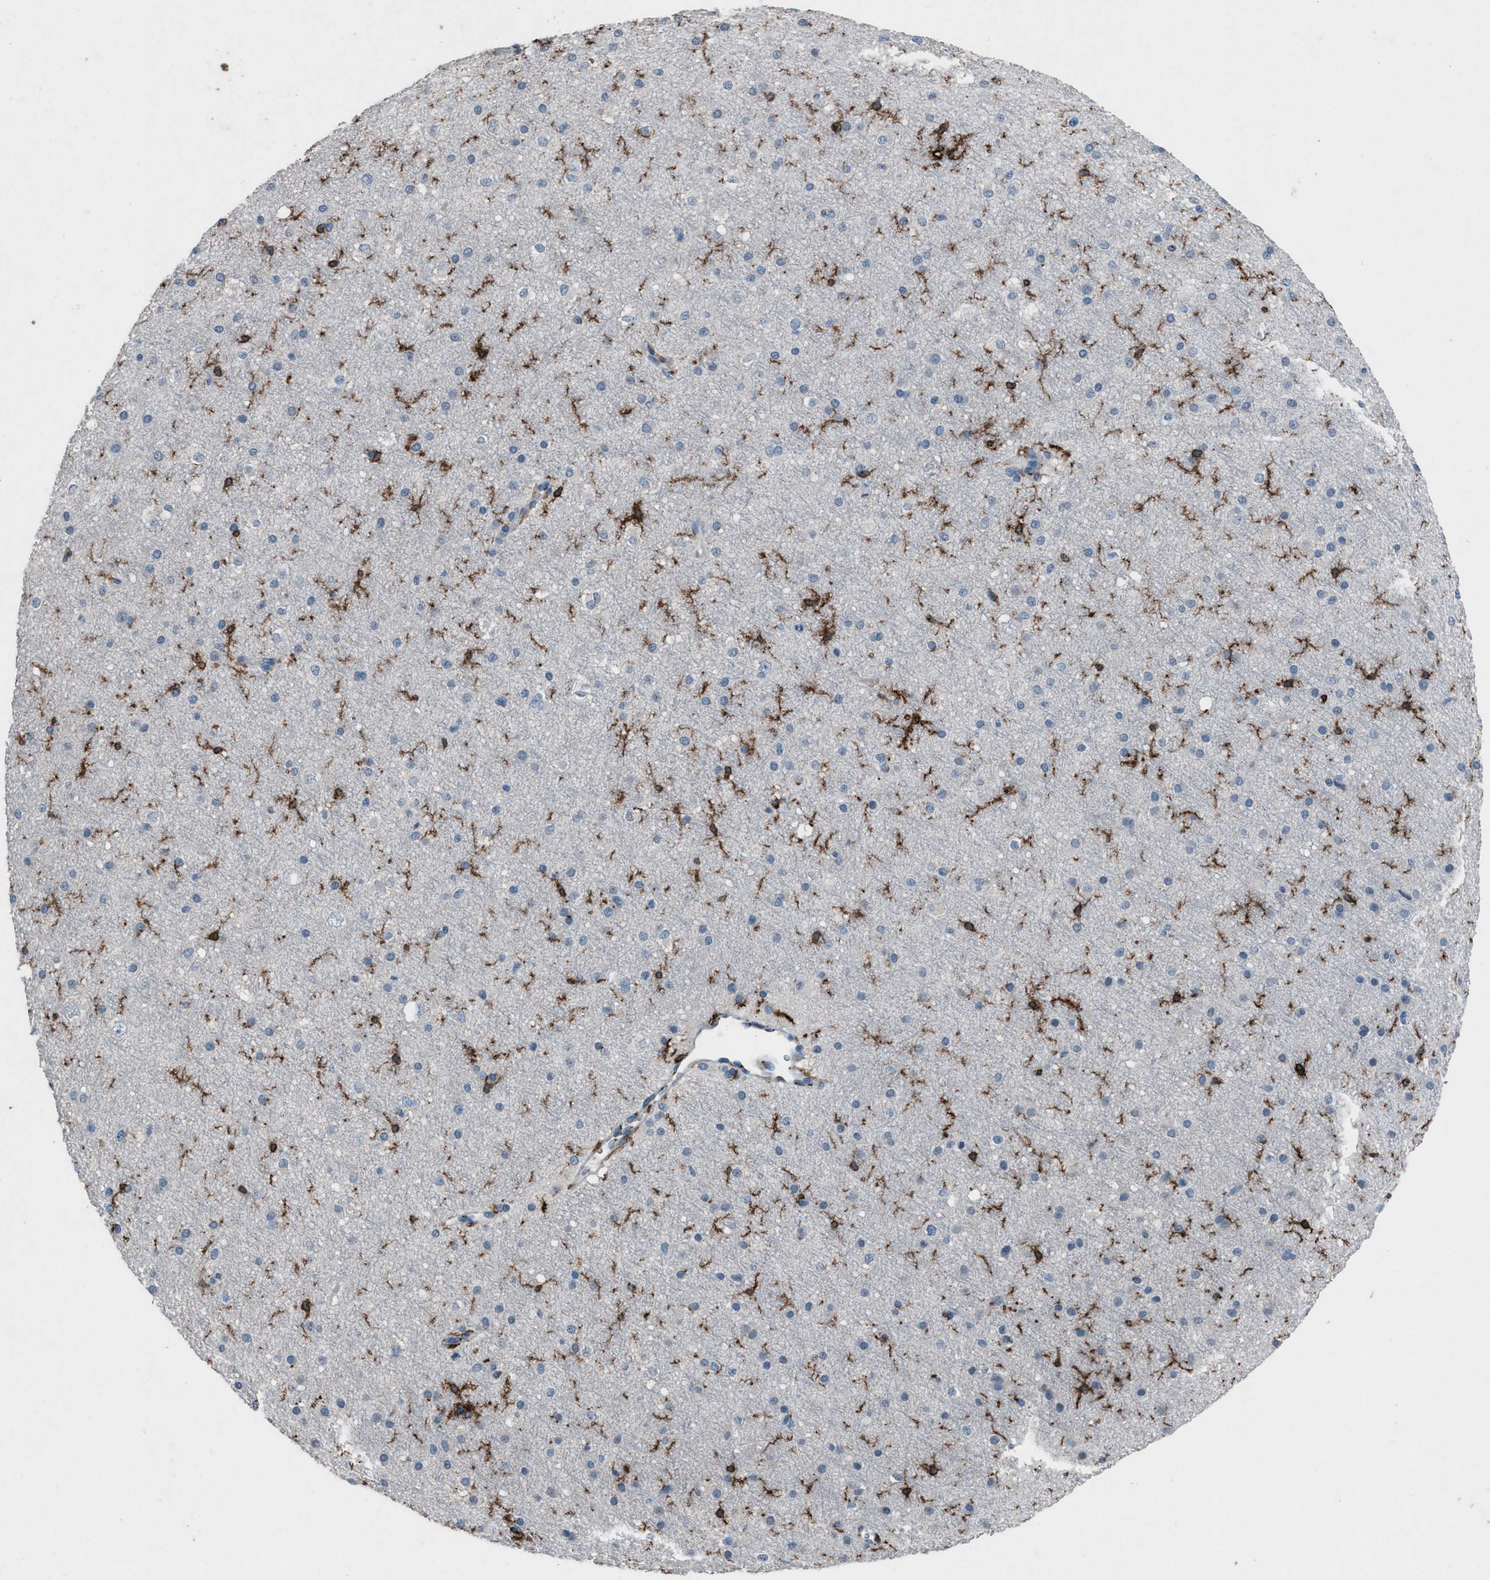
{"staining": {"intensity": "negative", "quantity": "none", "location": "none"}, "tissue": "cerebral cortex", "cell_type": "Endothelial cells", "image_type": "normal", "snomed": [{"axis": "morphology", "description": "Normal tissue, NOS"}, {"axis": "morphology", "description": "Developmental malformation"}, {"axis": "topography", "description": "Cerebral cortex"}], "caption": "High power microscopy histopathology image of an immunohistochemistry image of benign cerebral cortex, revealing no significant positivity in endothelial cells.", "gene": "FCER1G", "patient": {"sex": "female", "age": 30}}